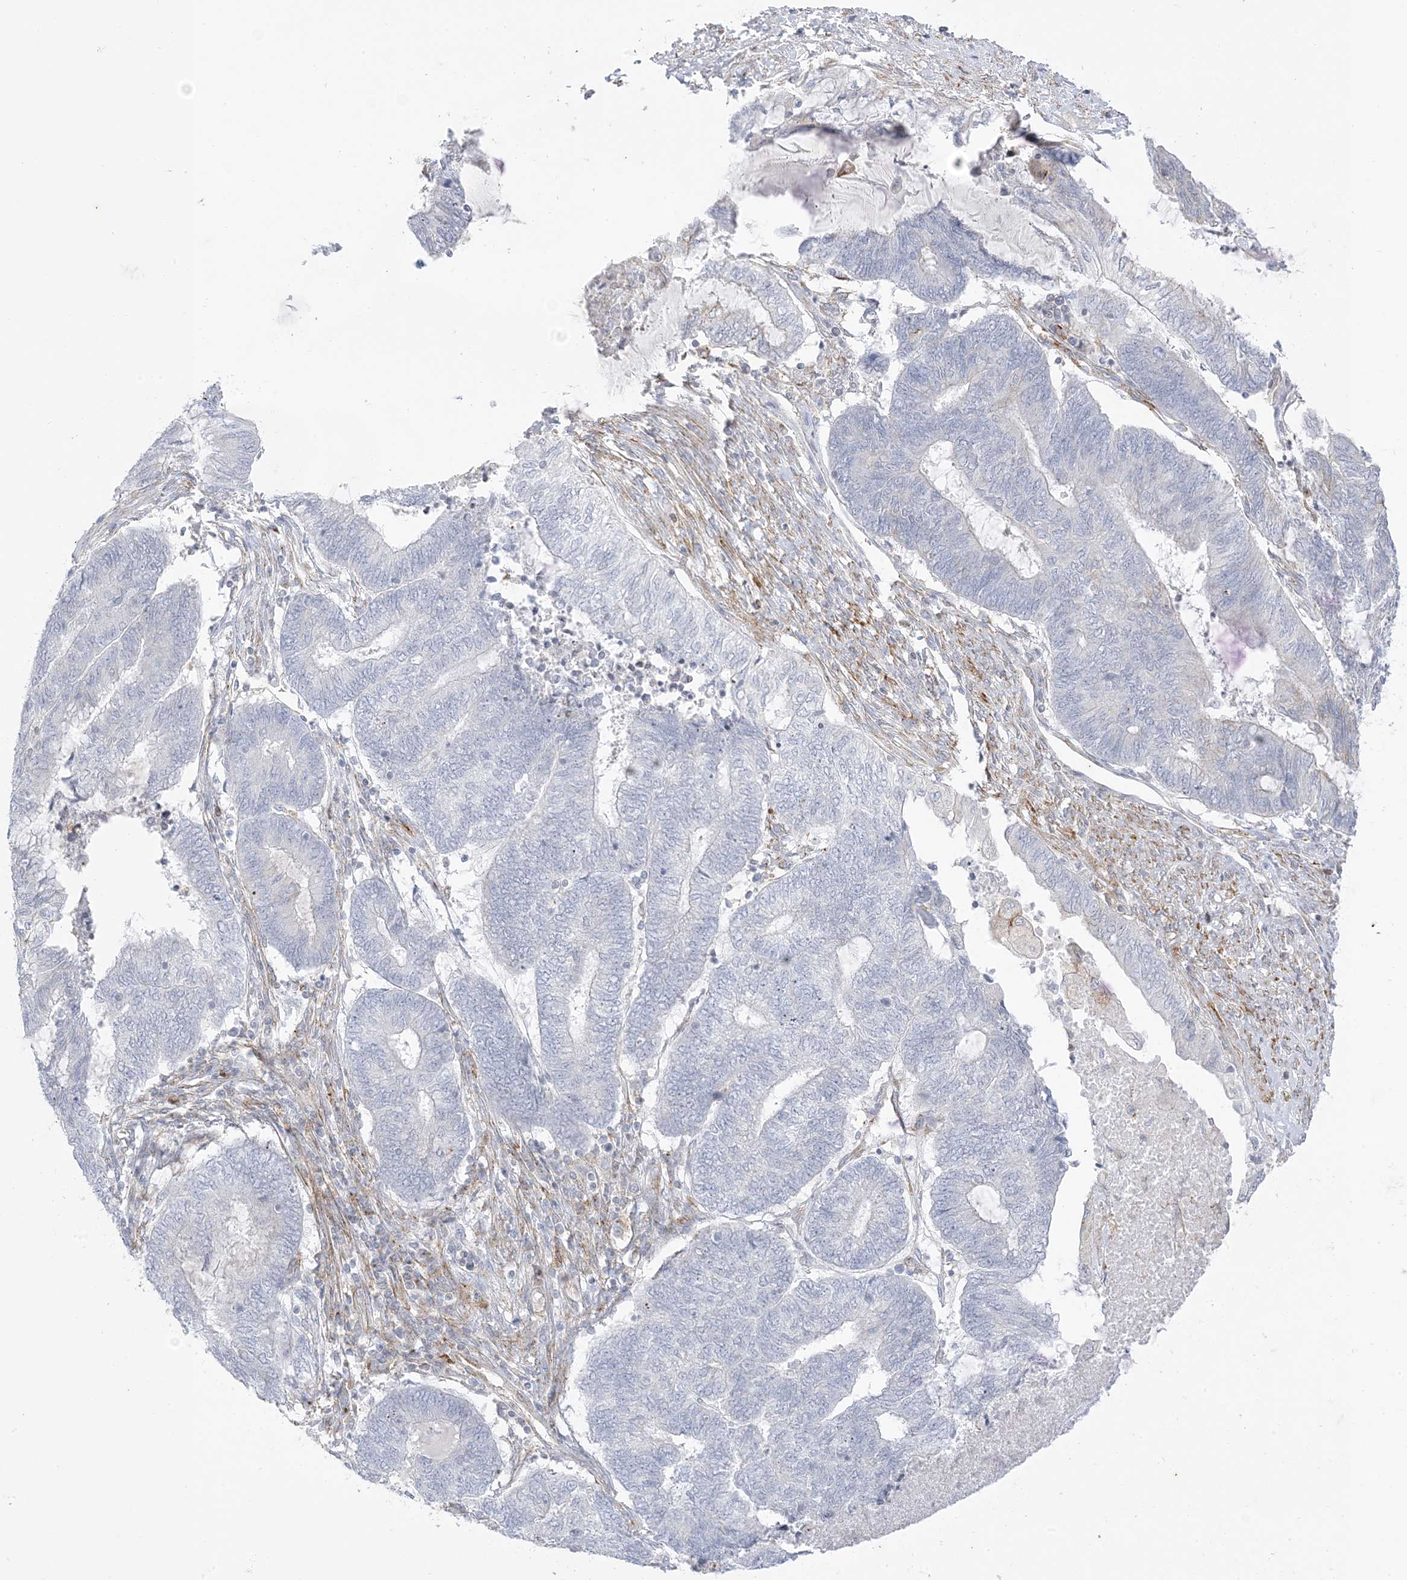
{"staining": {"intensity": "negative", "quantity": "none", "location": "none"}, "tissue": "endometrial cancer", "cell_type": "Tumor cells", "image_type": "cancer", "snomed": [{"axis": "morphology", "description": "Adenocarcinoma, NOS"}, {"axis": "topography", "description": "Uterus"}, {"axis": "topography", "description": "Endometrium"}], "caption": "Endometrial cancer was stained to show a protein in brown. There is no significant positivity in tumor cells.", "gene": "RAC1", "patient": {"sex": "female", "age": 70}}